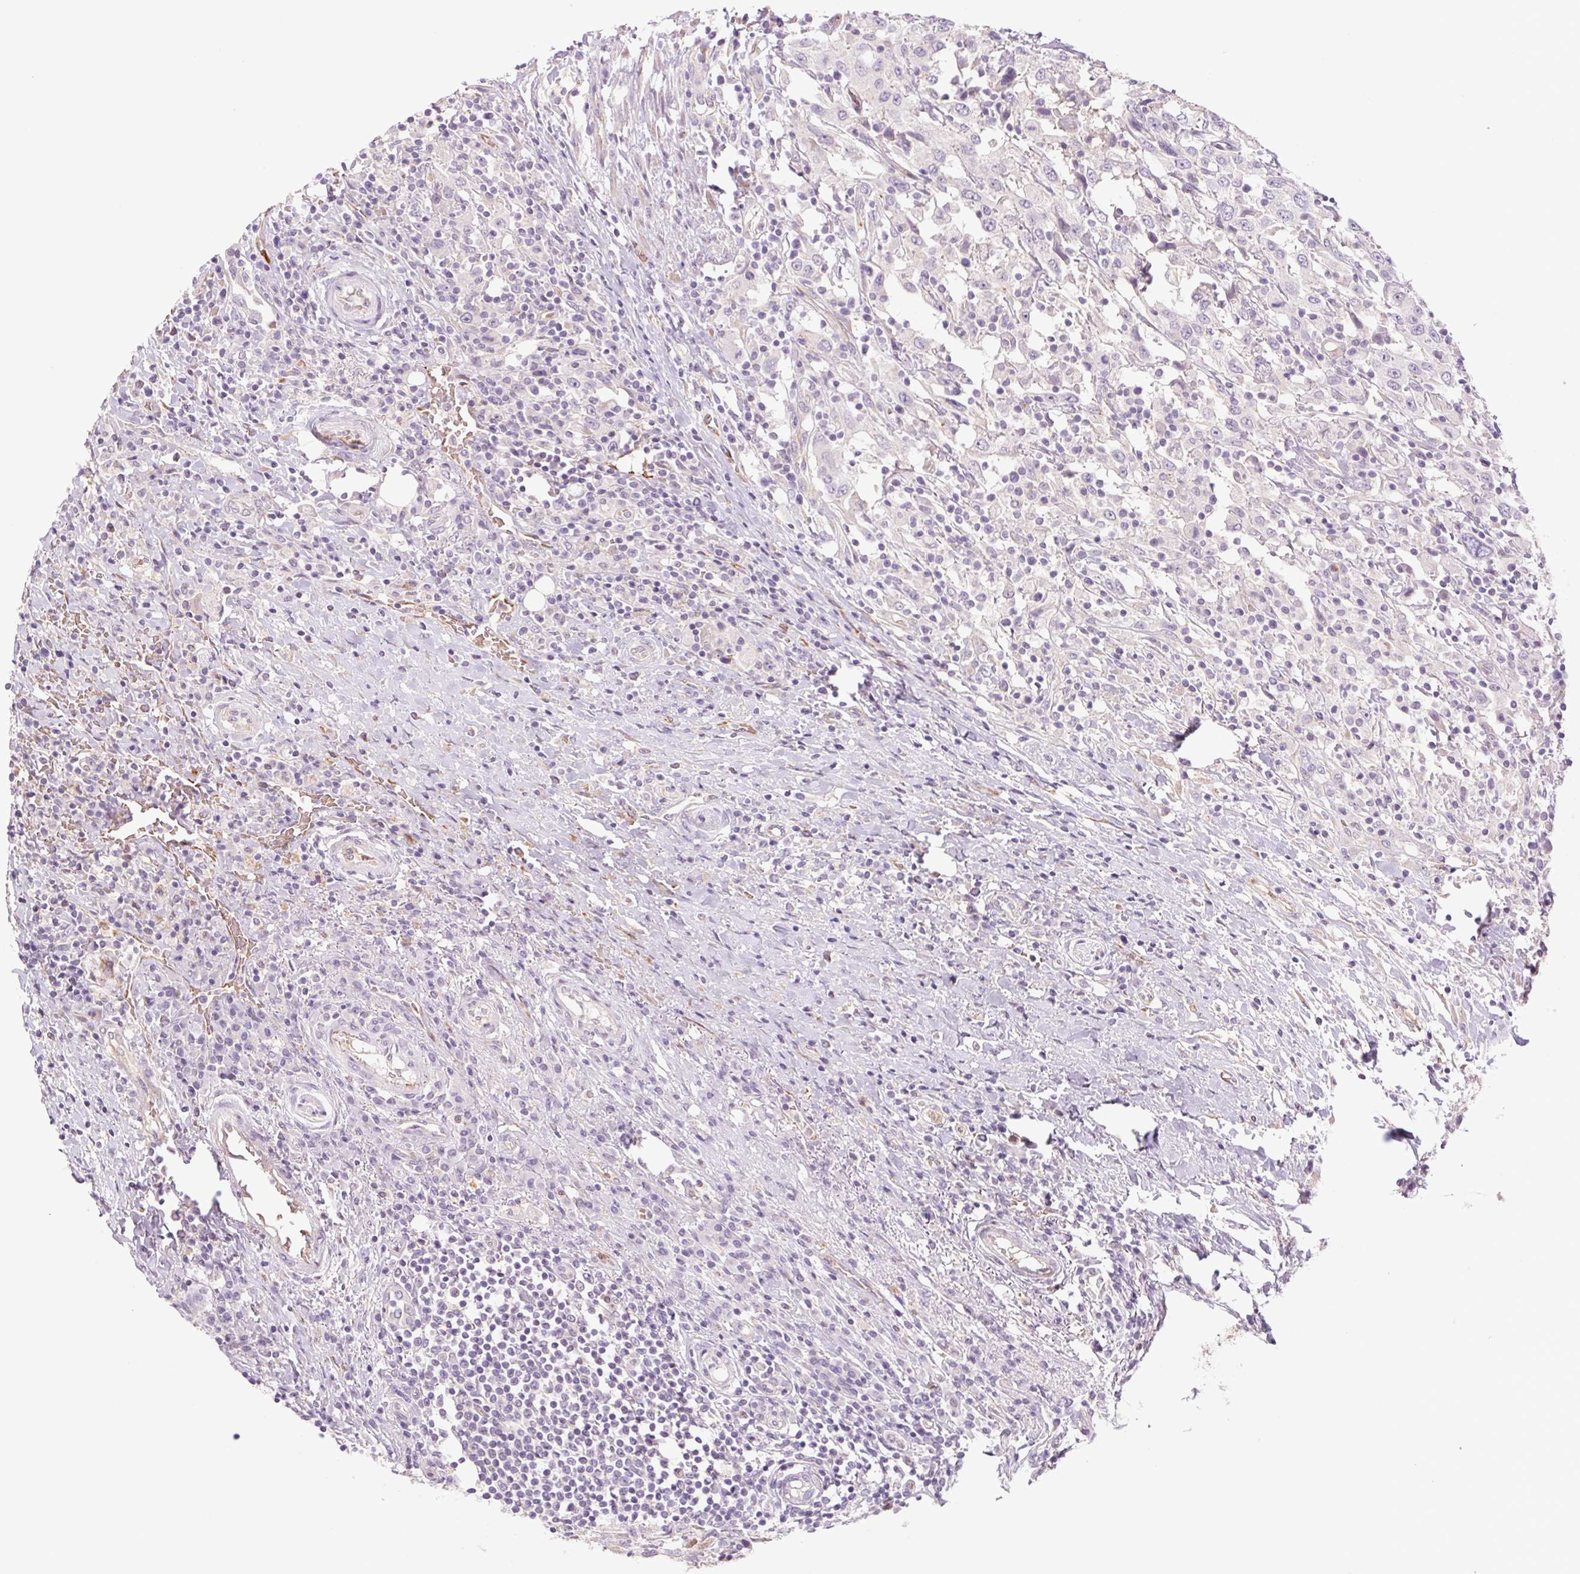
{"staining": {"intensity": "negative", "quantity": "none", "location": "none"}, "tissue": "urothelial cancer", "cell_type": "Tumor cells", "image_type": "cancer", "snomed": [{"axis": "morphology", "description": "Urothelial carcinoma, High grade"}, {"axis": "topography", "description": "Urinary bladder"}], "caption": "Tumor cells show no significant protein staining in urothelial carcinoma (high-grade).", "gene": "IGFL3", "patient": {"sex": "male", "age": 61}}